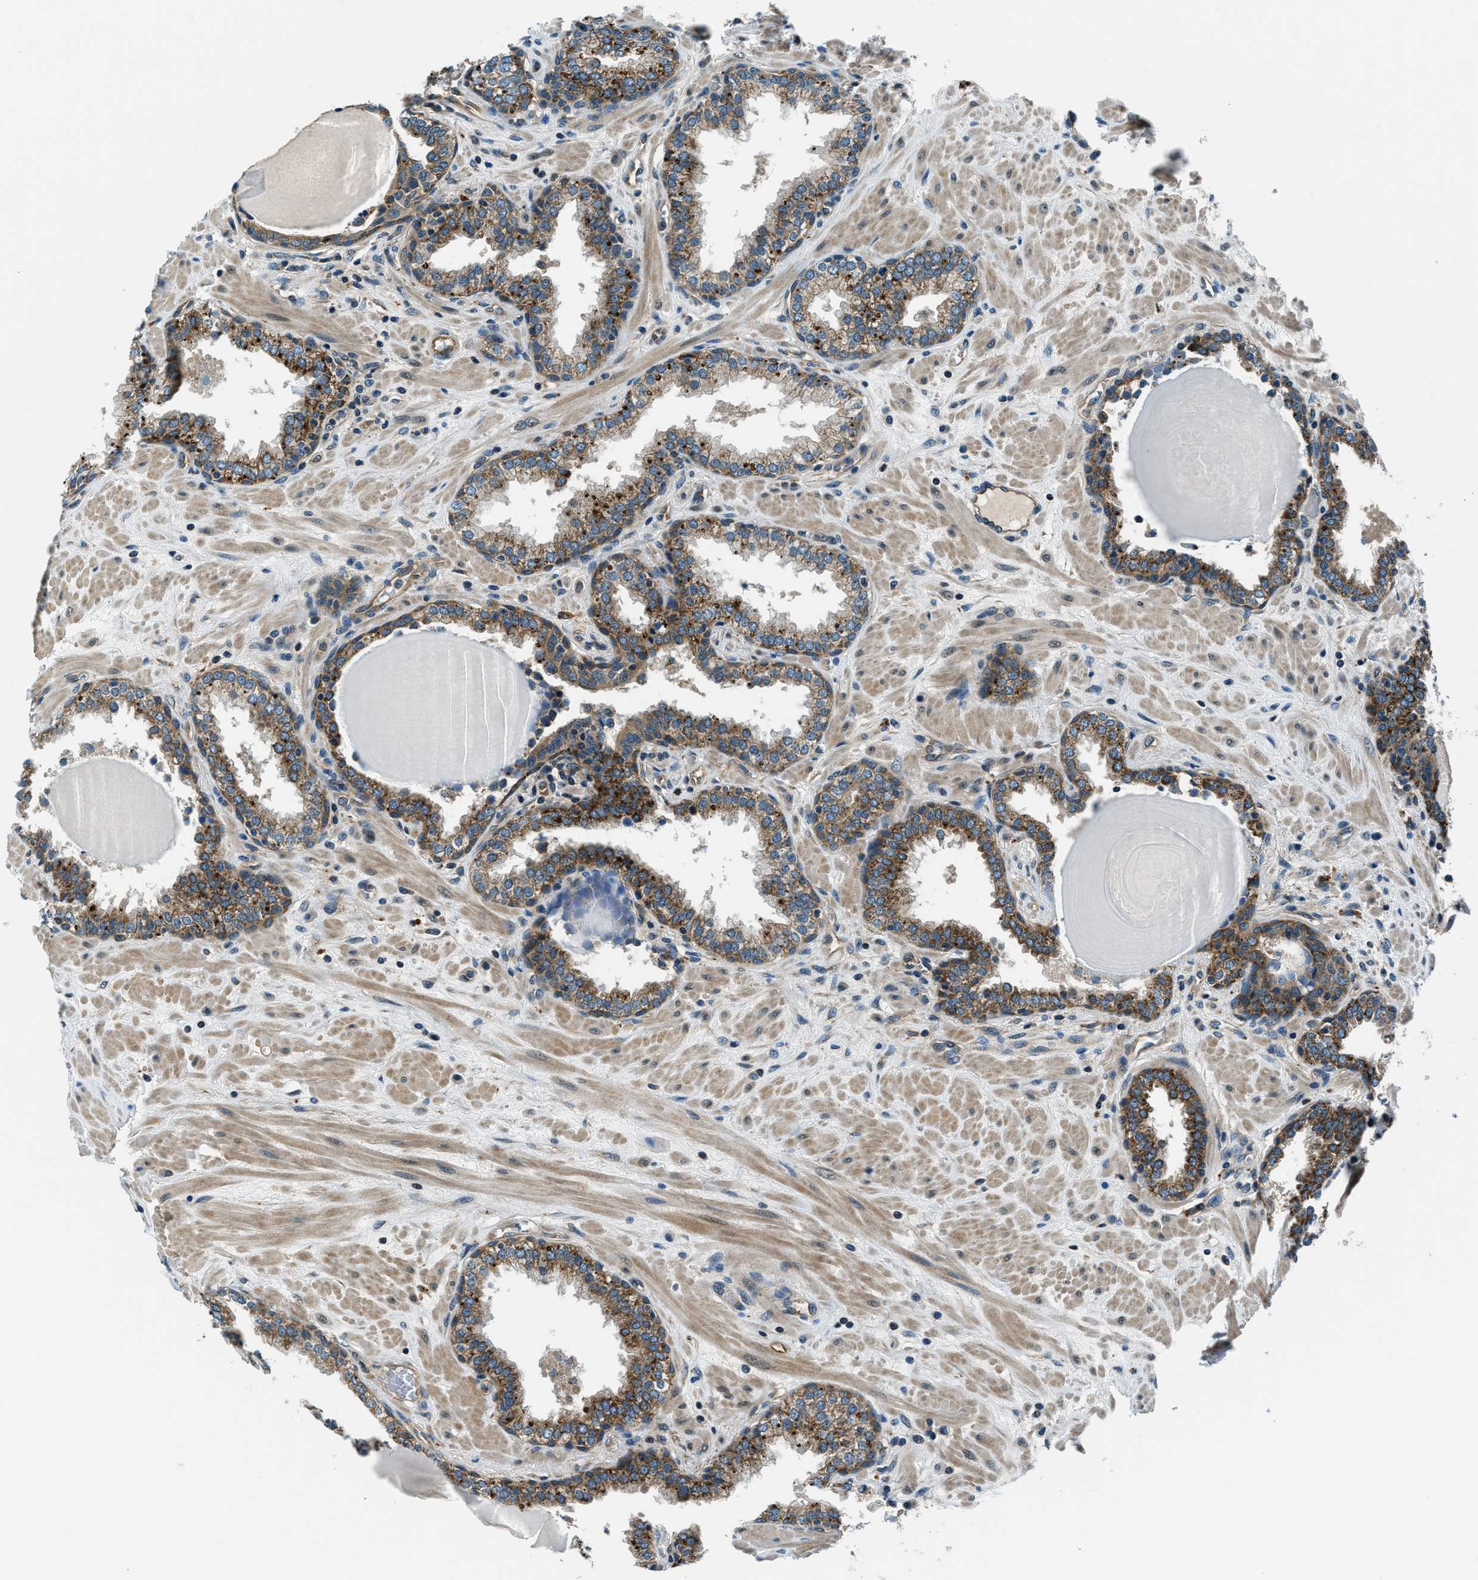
{"staining": {"intensity": "moderate", "quantity": ">75%", "location": "cytoplasmic/membranous"}, "tissue": "prostate", "cell_type": "Glandular cells", "image_type": "normal", "snomed": [{"axis": "morphology", "description": "Normal tissue, NOS"}, {"axis": "topography", "description": "Prostate"}], "caption": "IHC (DAB (3,3'-diaminobenzidine)) staining of benign prostate reveals moderate cytoplasmic/membranous protein expression in about >75% of glandular cells.", "gene": "SLC19A2", "patient": {"sex": "male", "age": 51}}